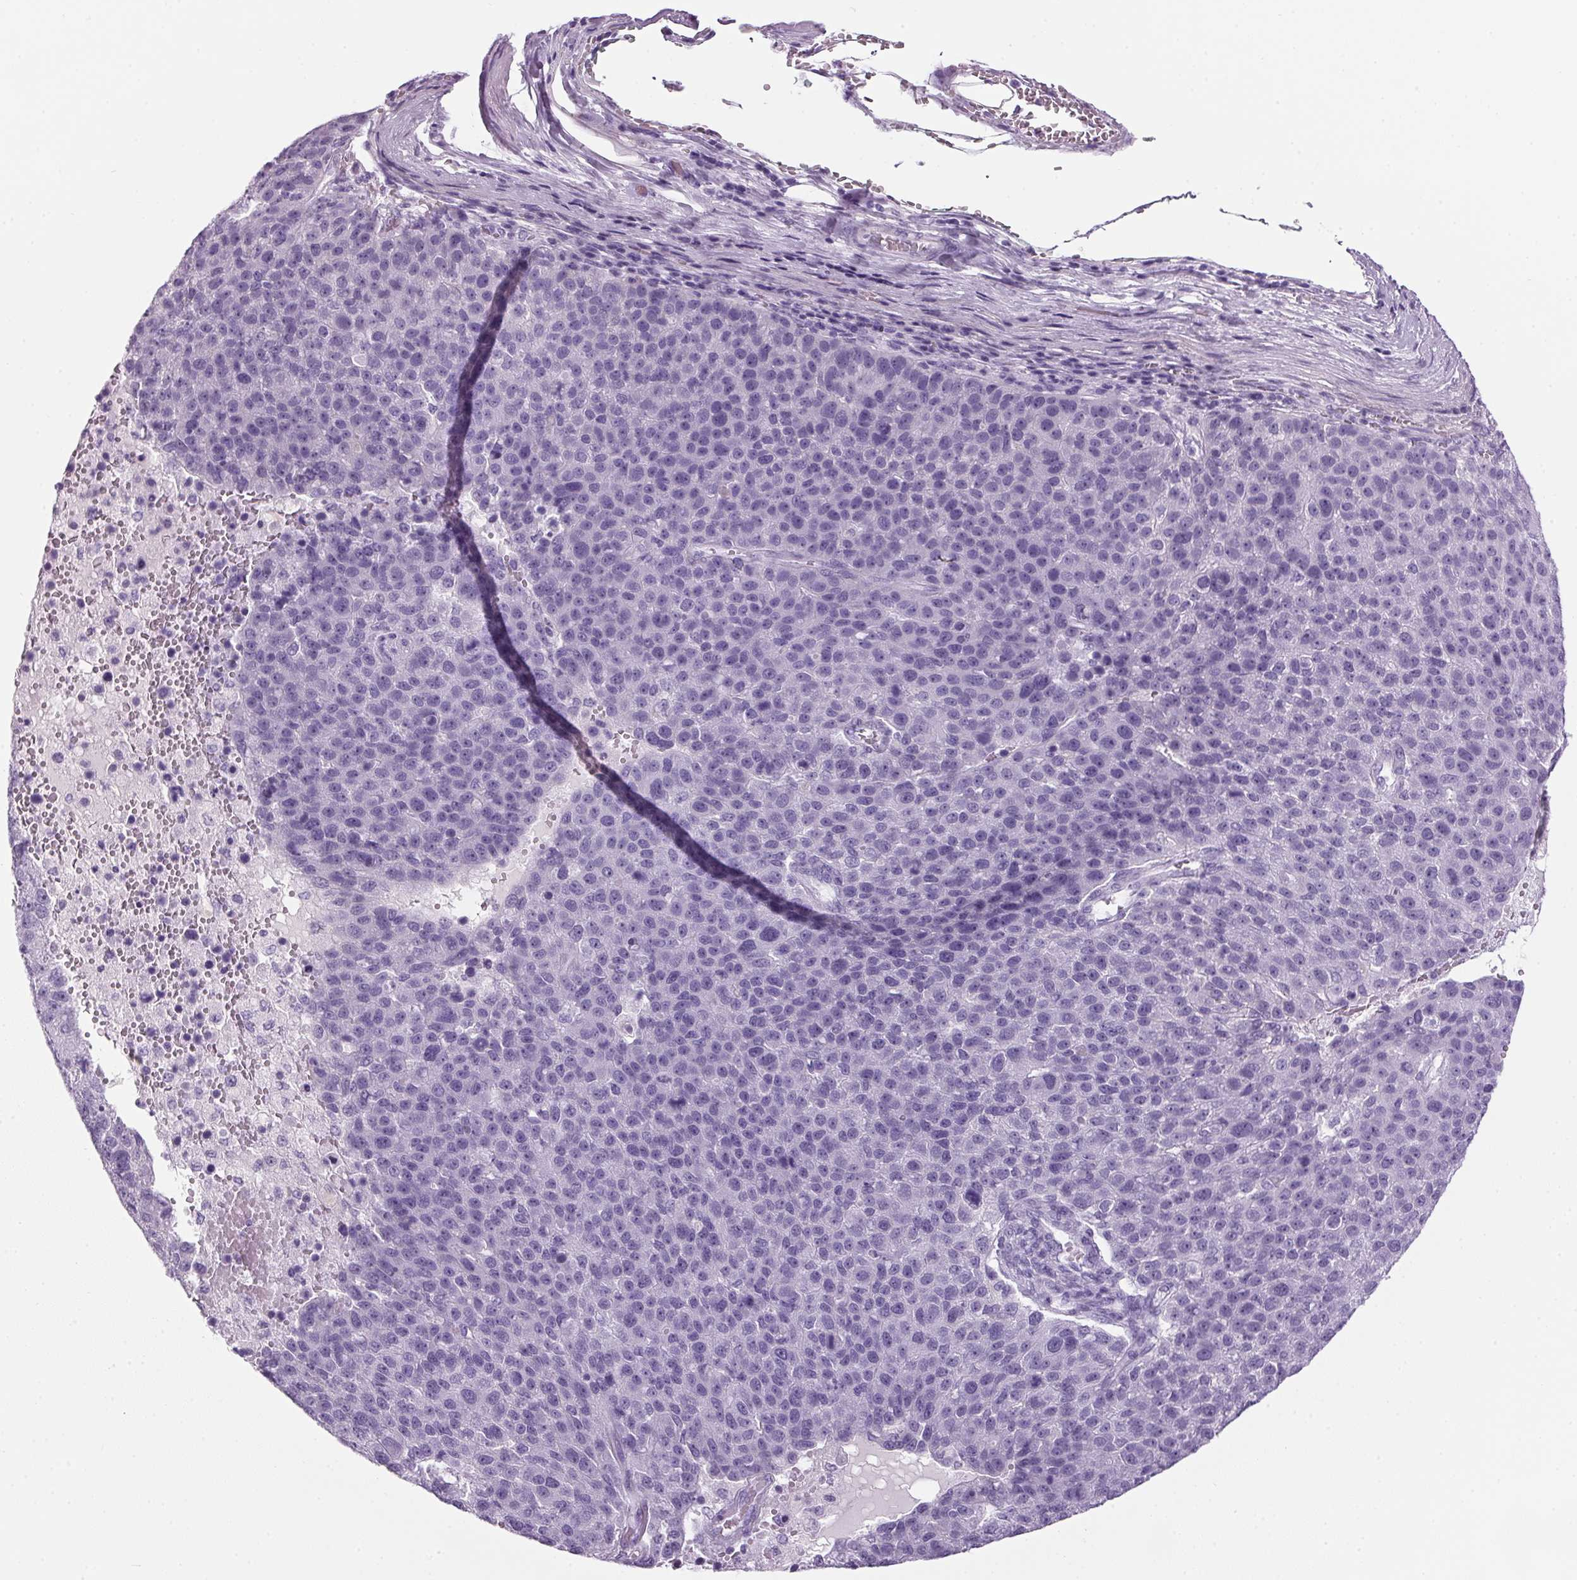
{"staining": {"intensity": "negative", "quantity": "none", "location": "none"}, "tissue": "pancreatic cancer", "cell_type": "Tumor cells", "image_type": "cancer", "snomed": [{"axis": "morphology", "description": "Adenocarcinoma, NOS"}, {"axis": "topography", "description": "Pancreas"}], "caption": "Immunohistochemical staining of pancreatic cancer demonstrates no significant expression in tumor cells.", "gene": "PPP1R1A", "patient": {"sex": "female", "age": 61}}